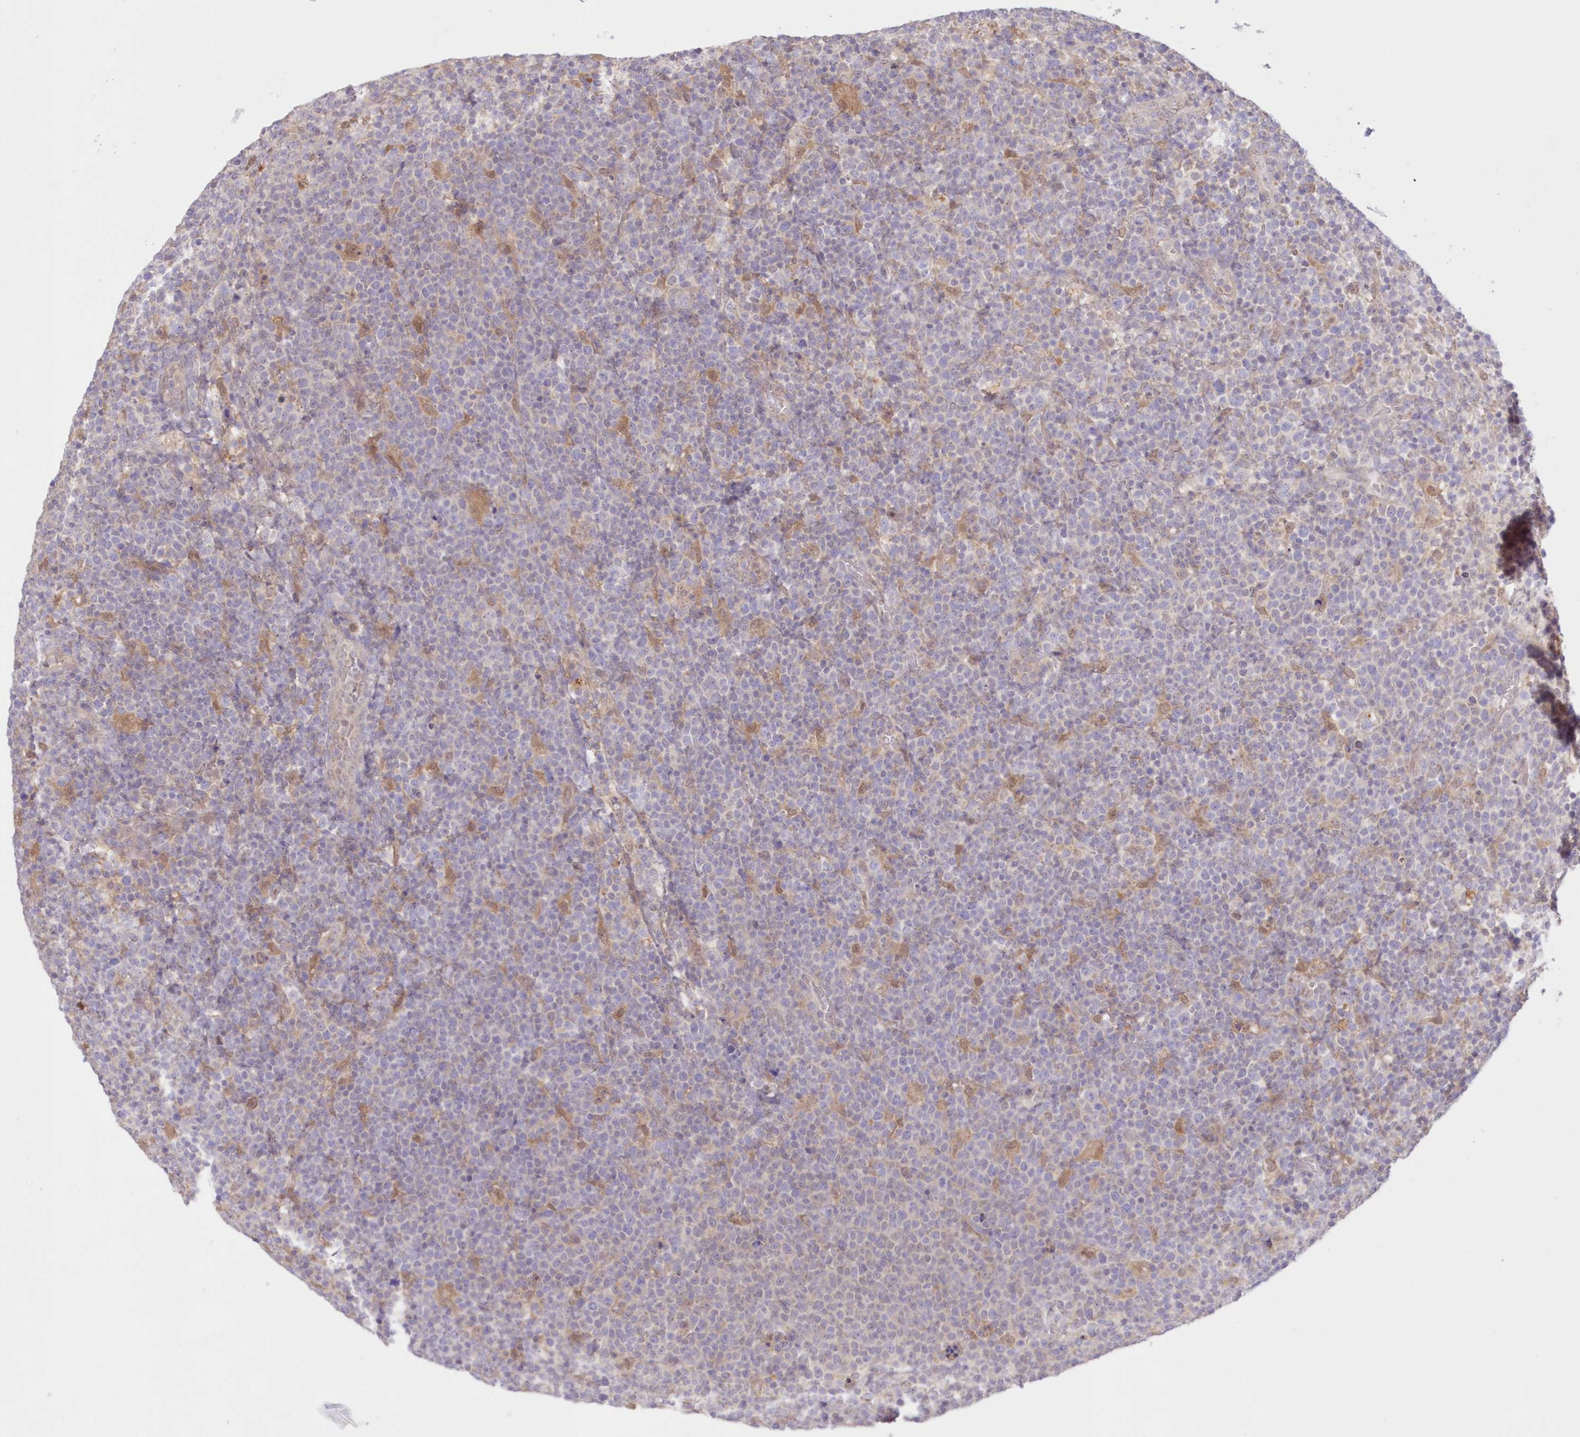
{"staining": {"intensity": "negative", "quantity": "none", "location": "none"}, "tissue": "lymphoma", "cell_type": "Tumor cells", "image_type": "cancer", "snomed": [{"axis": "morphology", "description": "Malignant lymphoma, non-Hodgkin's type, High grade"}, {"axis": "topography", "description": "Lymph node"}], "caption": "High magnification brightfield microscopy of lymphoma stained with DAB (3,3'-diaminobenzidine) (brown) and counterstained with hematoxylin (blue): tumor cells show no significant positivity.", "gene": "RNPEP", "patient": {"sex": "male", "age": 61}}